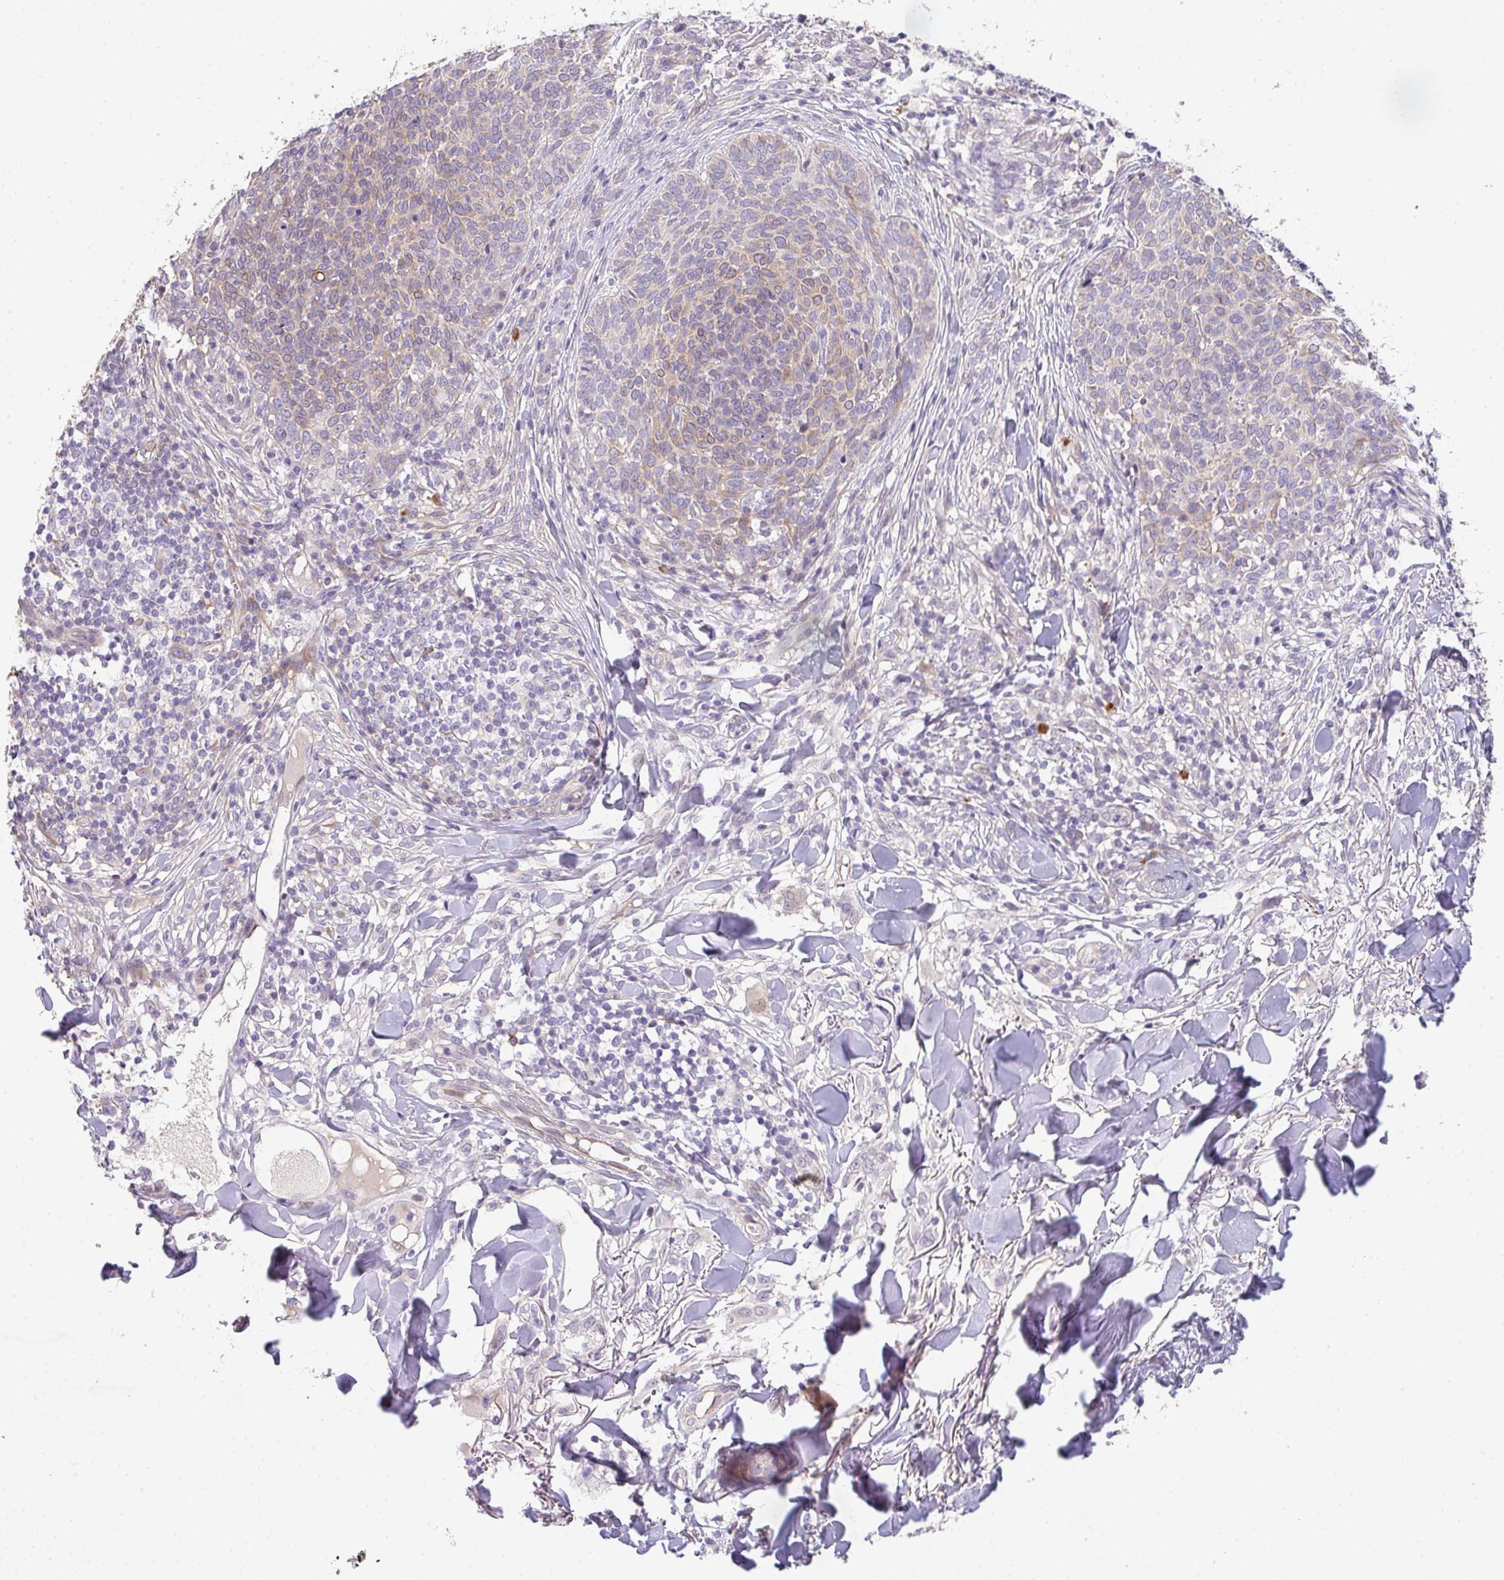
{"staining": {"intensity": "weak", "quantity": "25%-75%", "location": "cytoplasmic/membranous"}, "tissue": "skin cancer", "cell_type": "Tumor cells", "image_type": "cancer", "snomed": [{"axis": "morphology", "description": "Basal cell carcinoma"}, {"axis": "topography", "description": "Skin"}, {"axis": "topography", "description": "Skin of face"}], "caption": "This histopathology image demonstrates IHC staining of skin cancer (basal cell carcinoma), with low weak cytoplasmic/membranous staining in about 25%-75% of tumor cells.", "gene": "TNFRSF10A", "patient": {"sex": "male", "age": 56}}